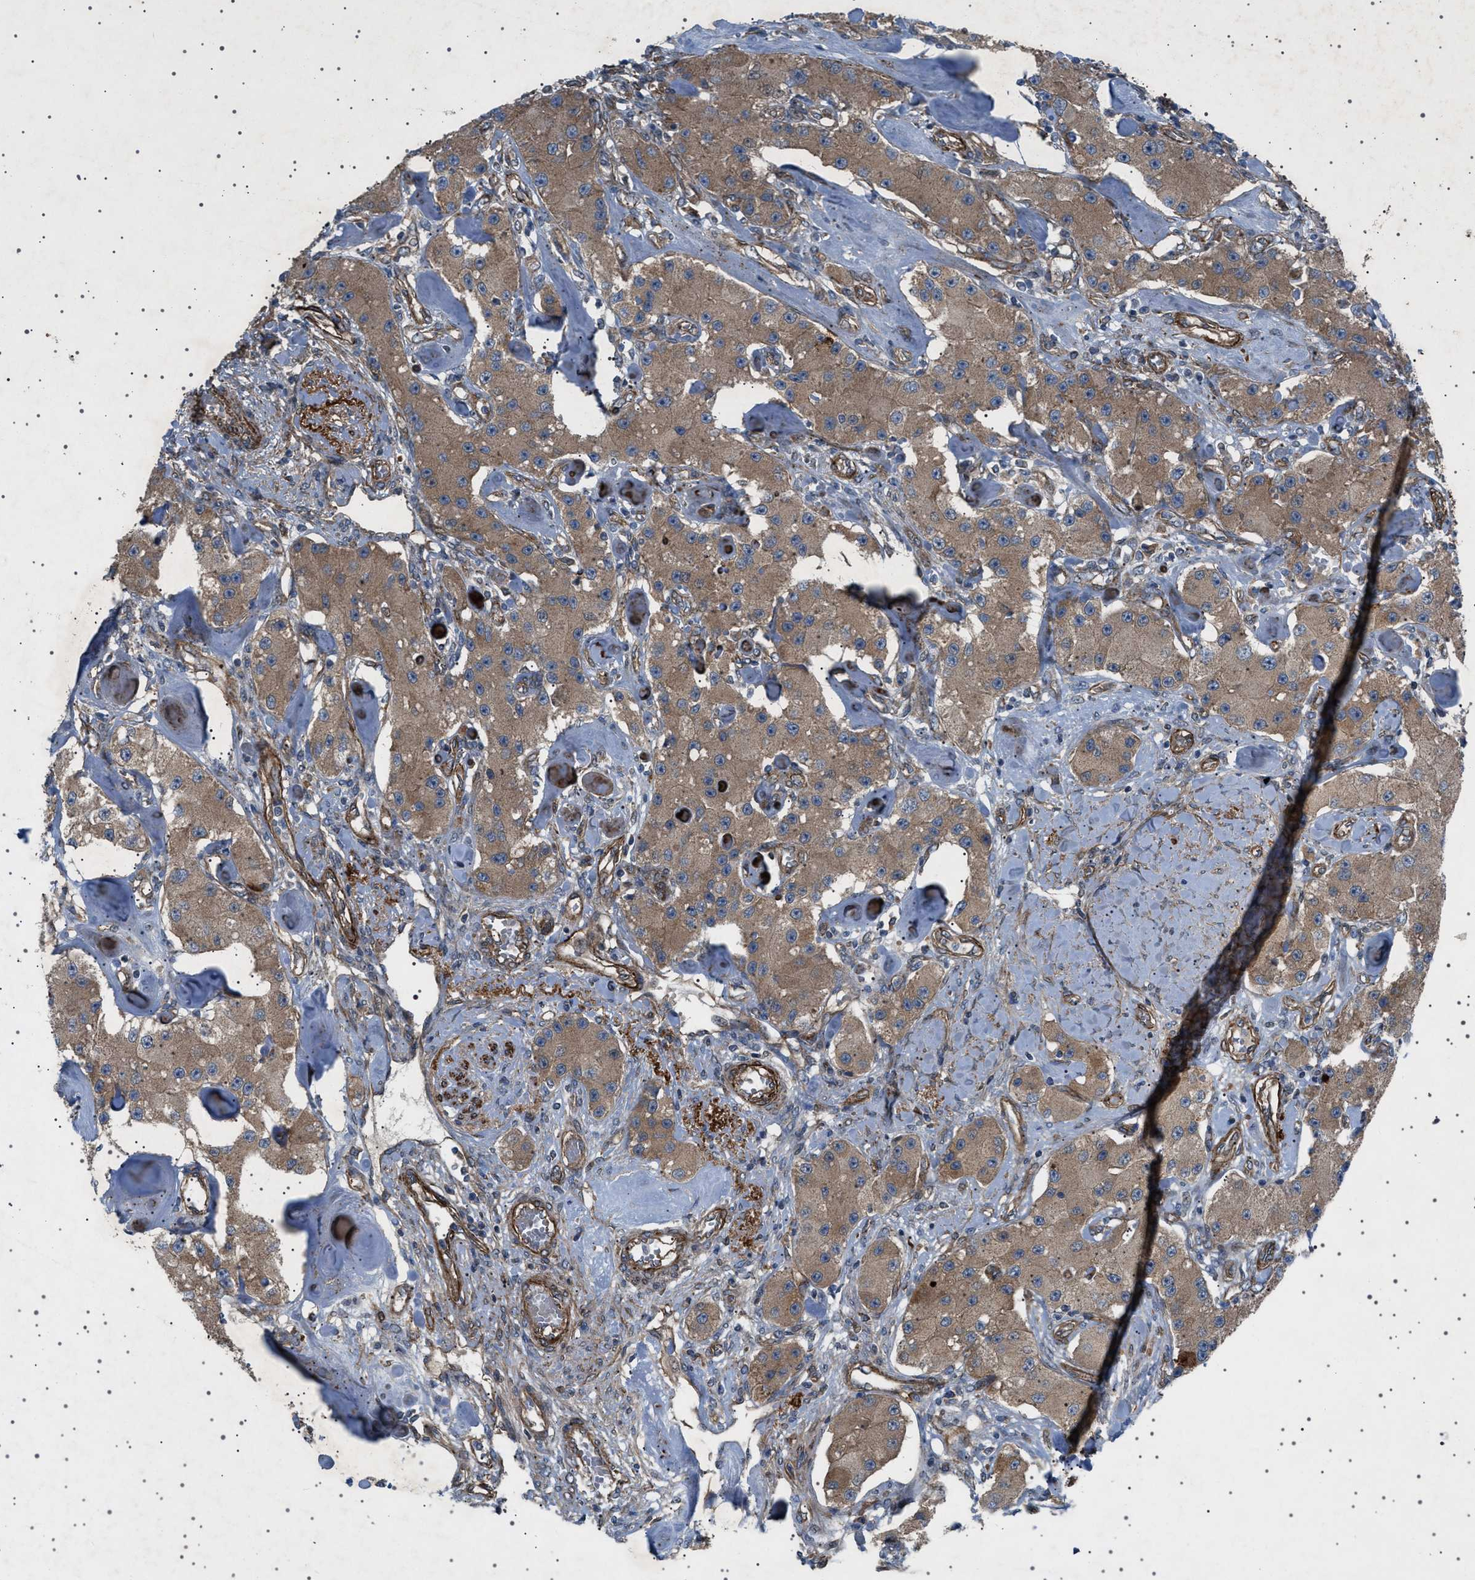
{"staining": {"intensity": "moderate", "quantity": ">75%", "location": "cytoplasmic/membranous"}, "tissue": "carcinoid", "cell_type": "Tumor cells", "image_type": "cancer", "snomed": [{"axis": "morphology", "description": "Carcinoid, malignant, NOS"}, {"axis": "topography", "description": "Pancreas"}], "caption": "This image displays carcinoid (malignant) stained with immunohistochemistry (IHC) to label a protein in brown. The cytoplasmic/membranous of tumor cells show moderate positivity for the protein. Nuclei are counter-stained blue.", "gene": "CCDC186", "patient": {"sex": "male", "age": 41}}